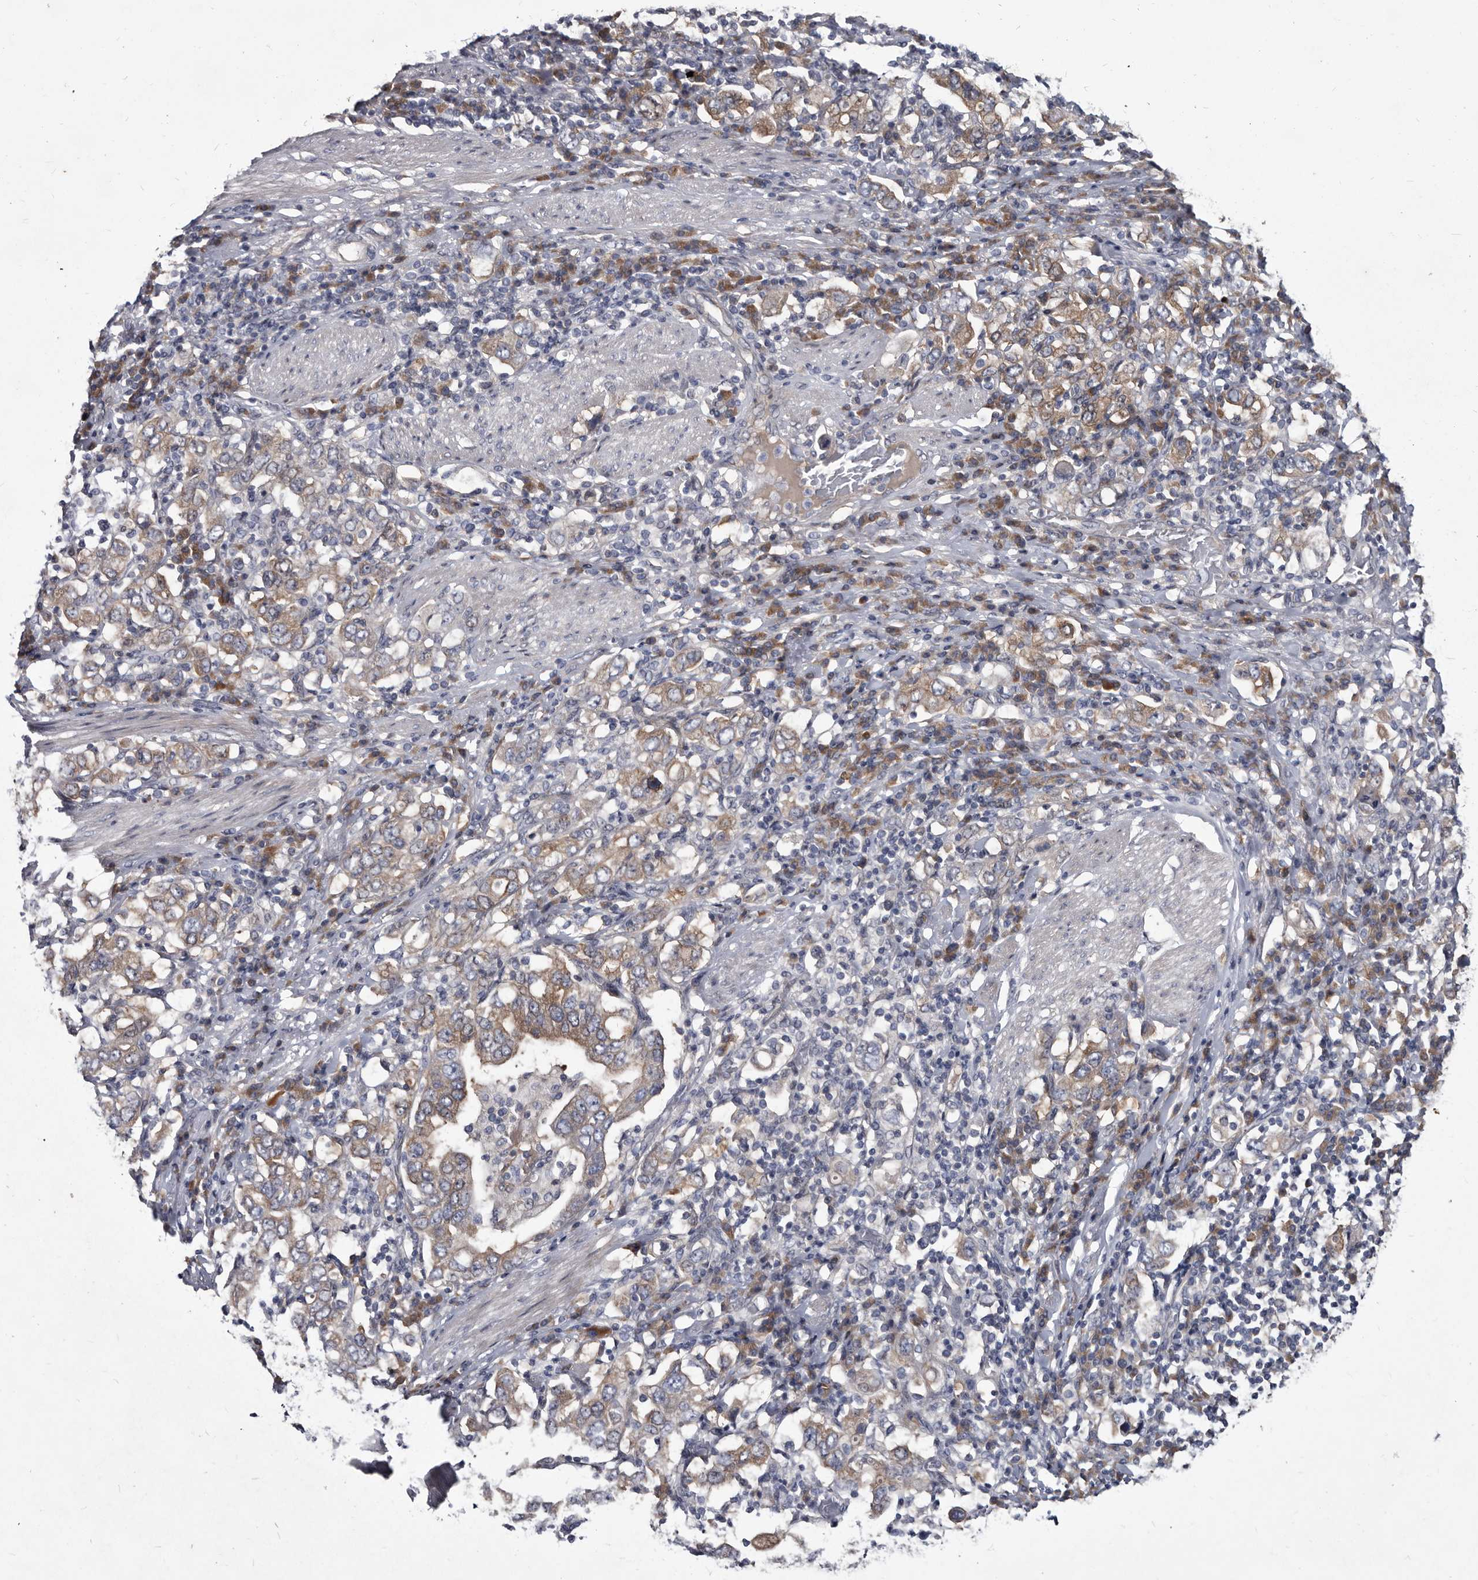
{"staining": {"intensity": "moderate", "quantity": "25%-75%", "location": "cytoplasmic/membranous"}, "tissue": "stomach cancer", "cell_type": "Tumor cells", "image_type": "cancer", "snomed": [{"axis": "morphology", "description": "Adenocarcinoma, NOS"}, {"axis": "topography", "description": "Stomach, upper"}], "caption": "Tumor cells demonstrate medium levels of moderate cytoplasmic/membranous staining in approximately 25%-75% of cells in stomach adenocarcinoma.", "gene": "ABCF2", "patient": {"sex": "male", "age": 62}}